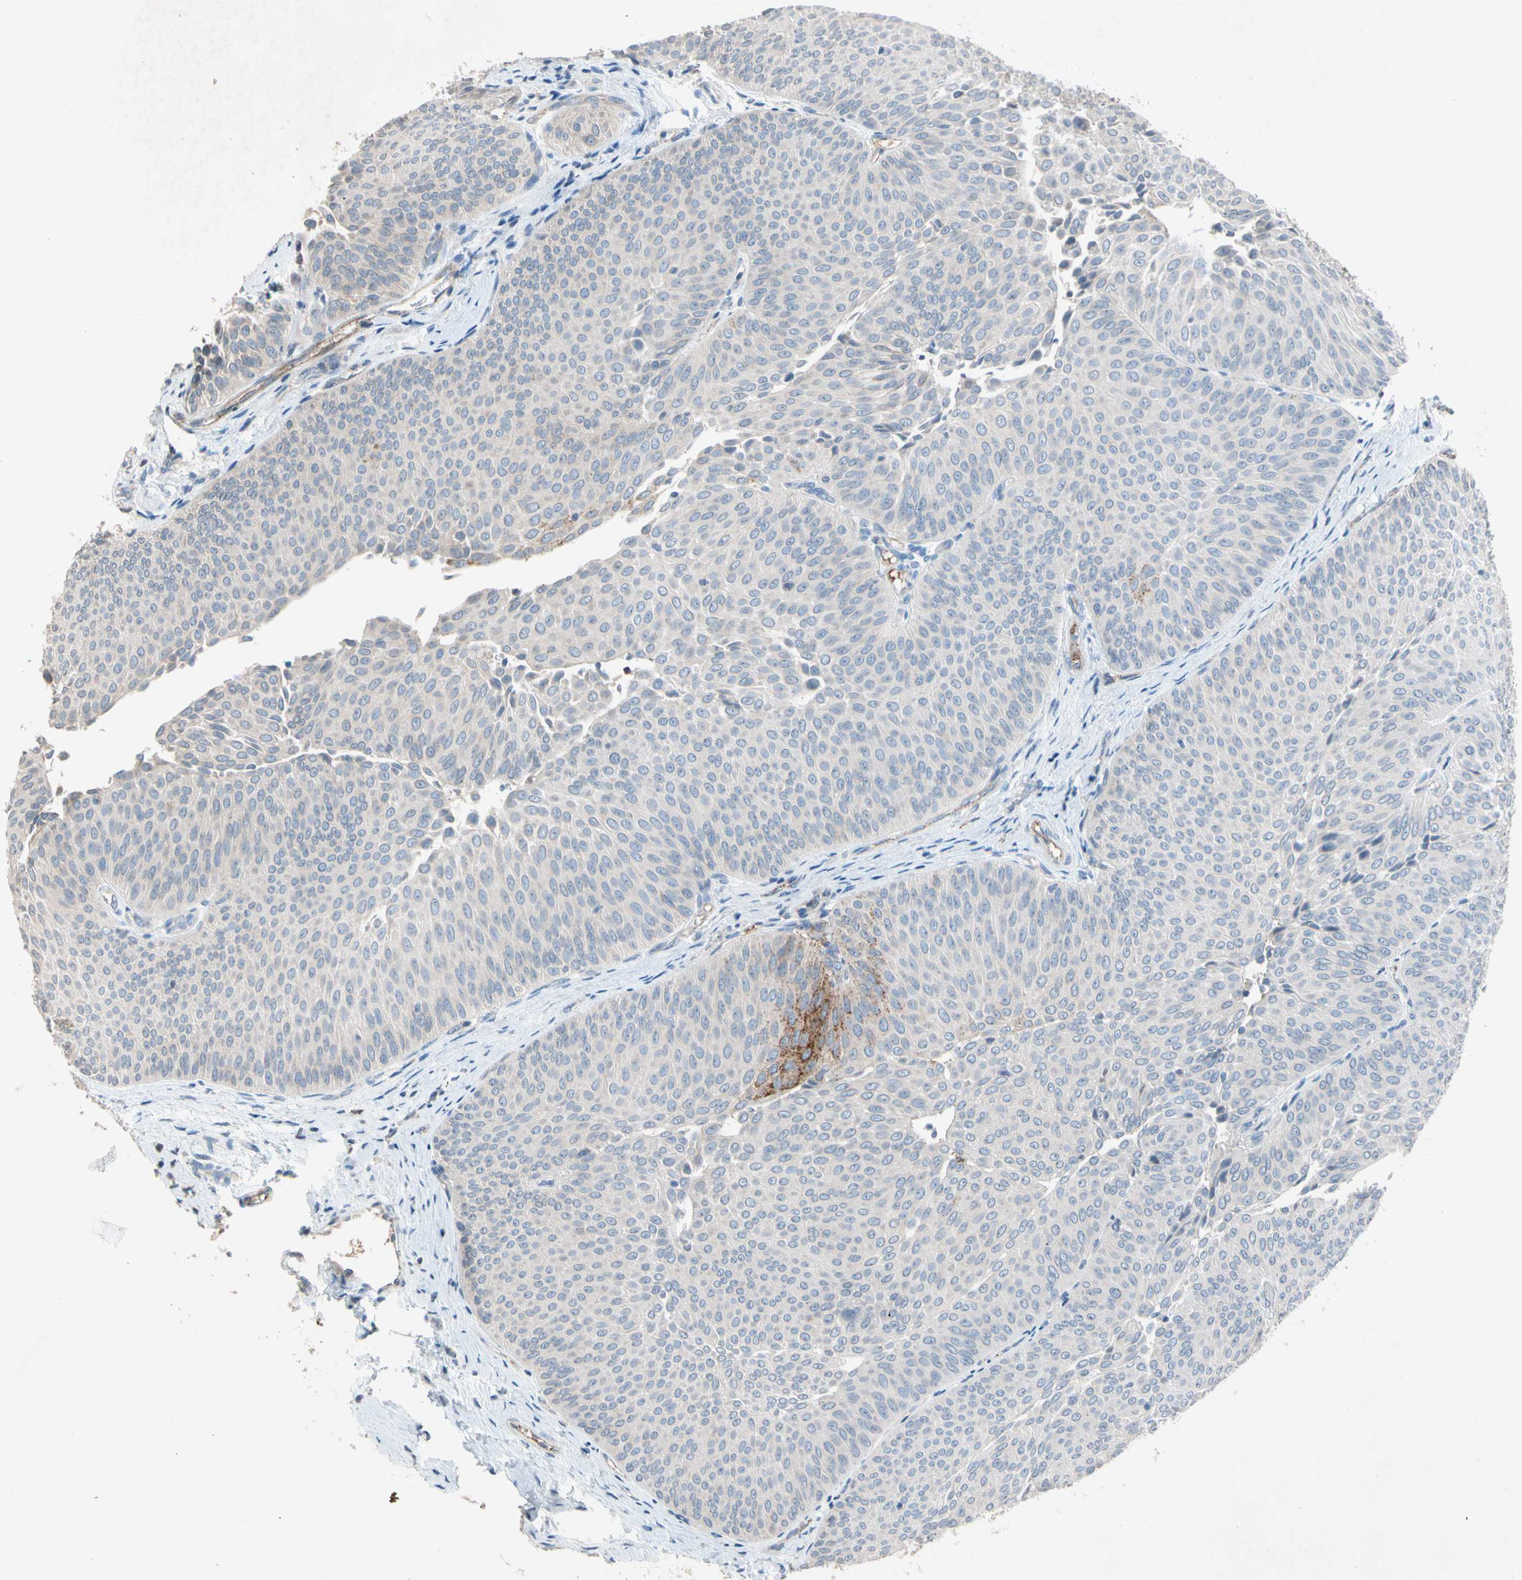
{"staining": {"intensity": "negative", "quantity": "none", "location": "none"}, "tissue": "urothelial cancer", "cell_type": "Tumor cells", "image_type": "cancer", "snomed": [{"axis": "morphology", "description": "Urothelial carcinoma, Low grade"}, {"axis": "topography", "description": "Urinary bladder"}], "caption": "Tumor cells show no significant protein positivity in low-grade urothelial carcinoma.", "gene": "NDFIP2", "patient": {"sex": "female", "age": 60}}